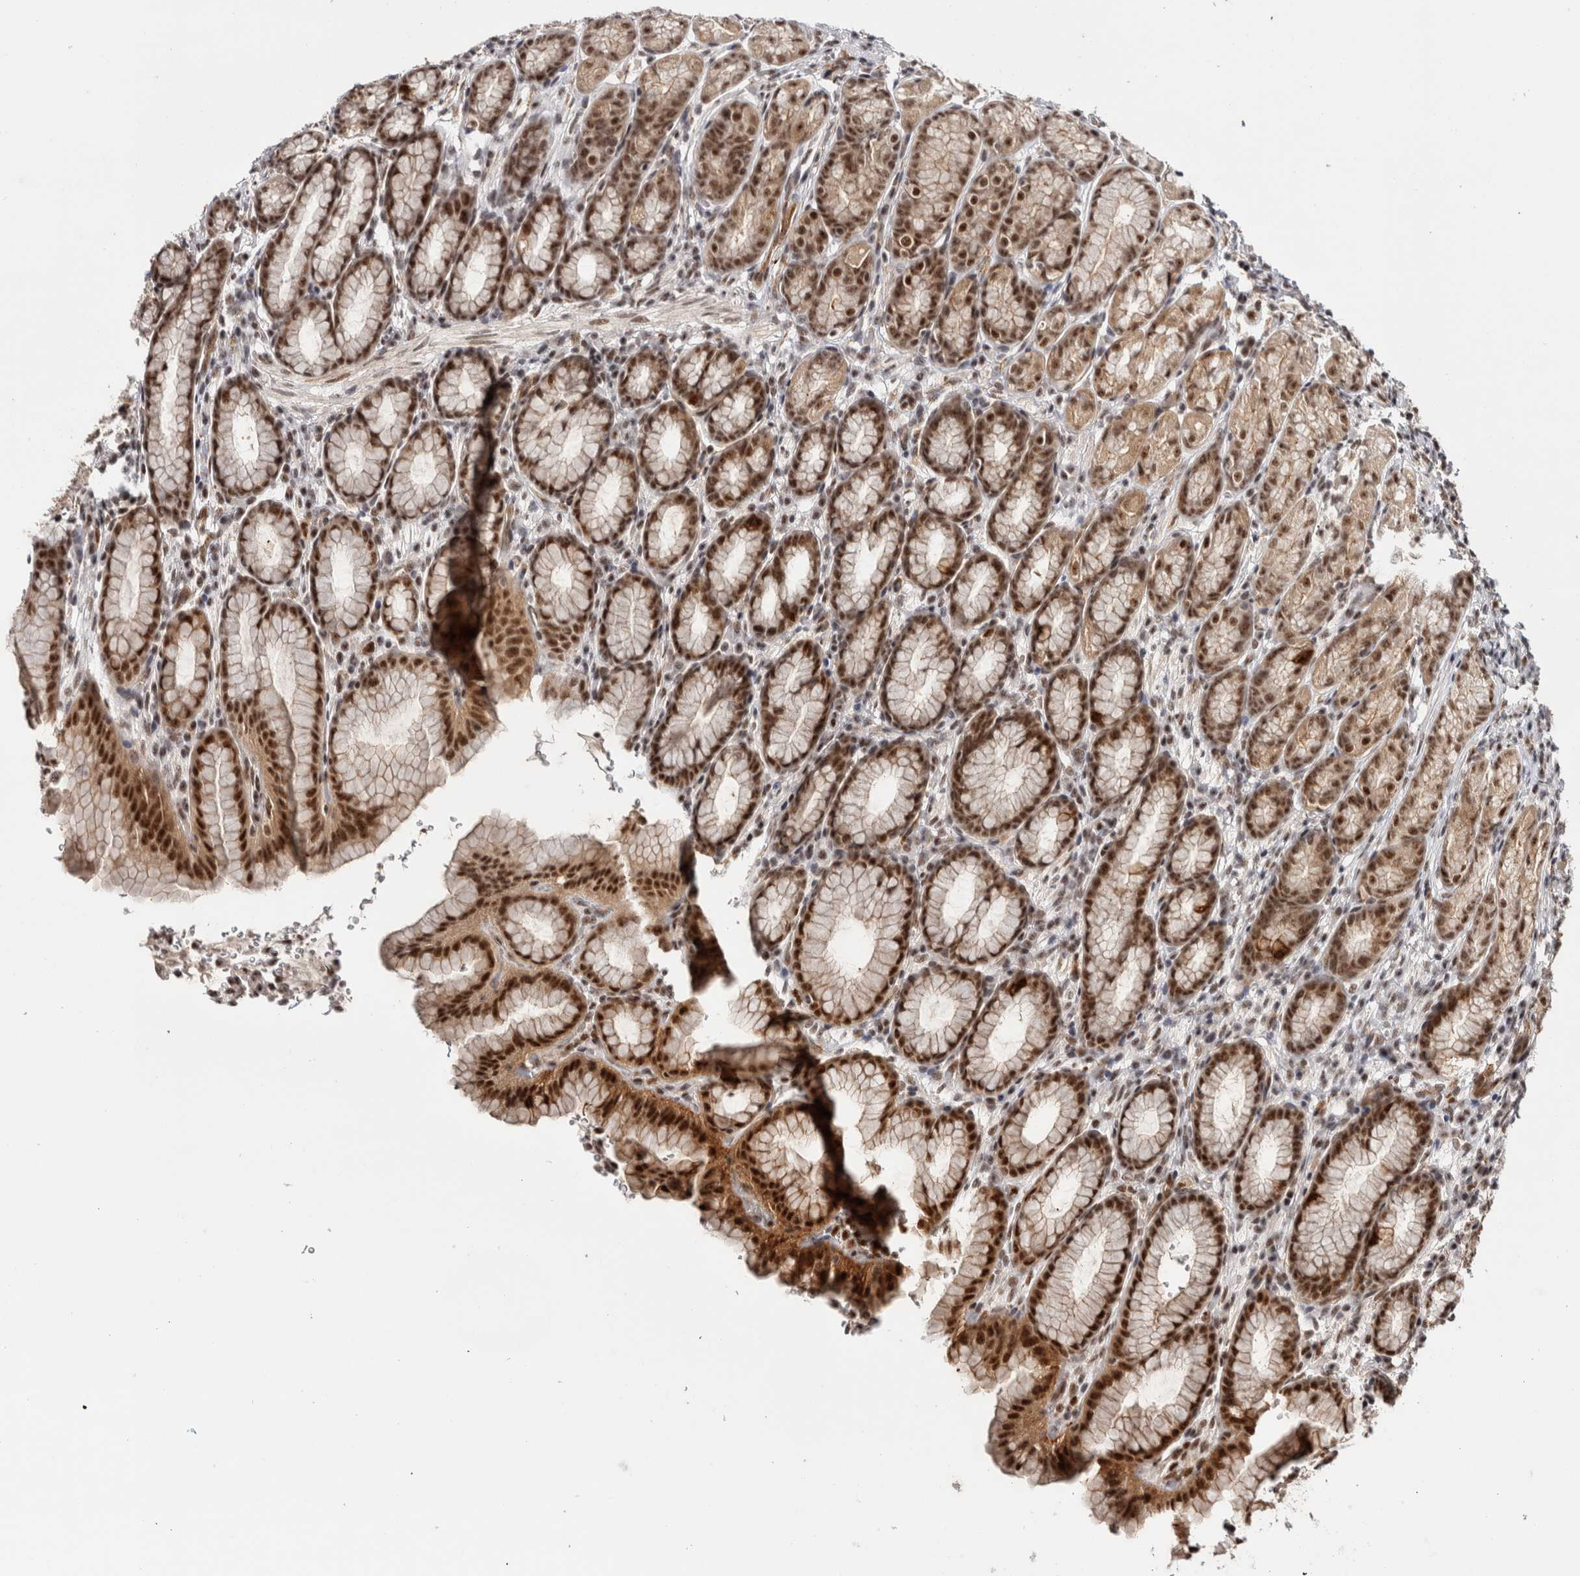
{"staining": {"intensity": "strong", "quantity": ">75%", "location": "cytoplasmic/membranous,nuclear"}, "tissue": "stomach", "cell_type": "Glandular cells", "image_type": "normal", "snomed": [{"axis": "morphology", "description": "Normal tissue, NOS"}, {"axis": "topography", "description": "Stomach"}], "caption": "Immunohistochemical staining of unremarkable human stomach displays >75% levels of strong cytoplasmic/membranous,nuclear protein positivity in about >75% of glandular cells. The protein is shown in brown color, while the nuclei are stained blue.", "gene": "MKNK1", "patient": {"sex": "male", "age": 42}}